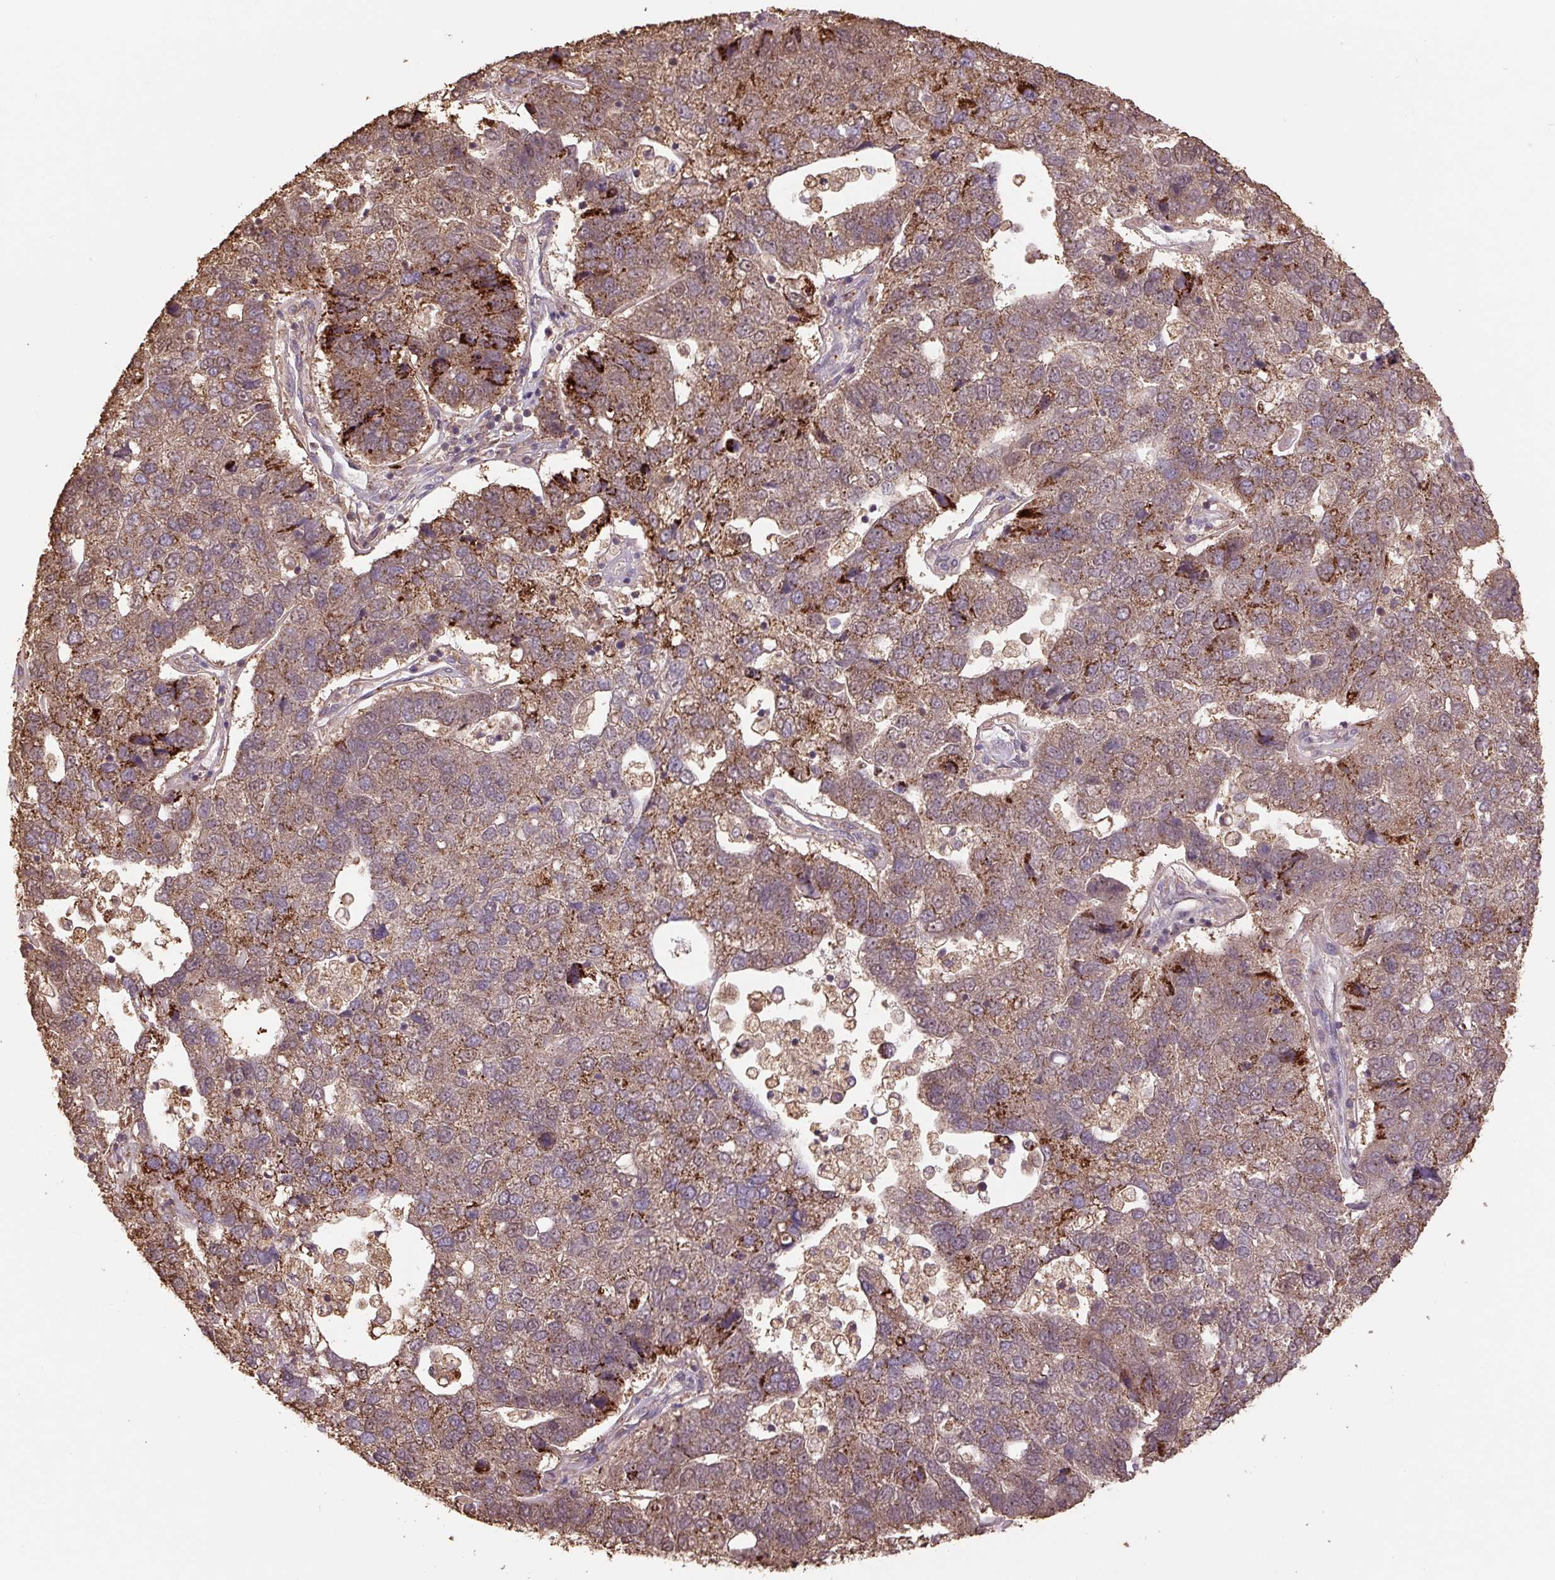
{"staining": {"intensity": "moderate", "quantity": ">75%", "location": "cytoplasmic/membranous"}, "tissue": "pancreatic cancer", "cell_type": "Tumor cells", "image_type": "cancer", "snomed": [{"axis": "morphology", "description": "Adenocarcinoma, NOS"}, {"axis": "topography", "description": "Pancreas"}], "caption": "Protein expression analysis of human pancreatic cancer reveals moderate cytoplasmic/membranous expression in approximately >75% of tumor cells. The staining was performed using DAB, with brown indicating positive protein expression. Nuclei are stained blue with hematoxylin.", "gene": "TMEM160", "patient": {"sex": "female", "age": 61}}